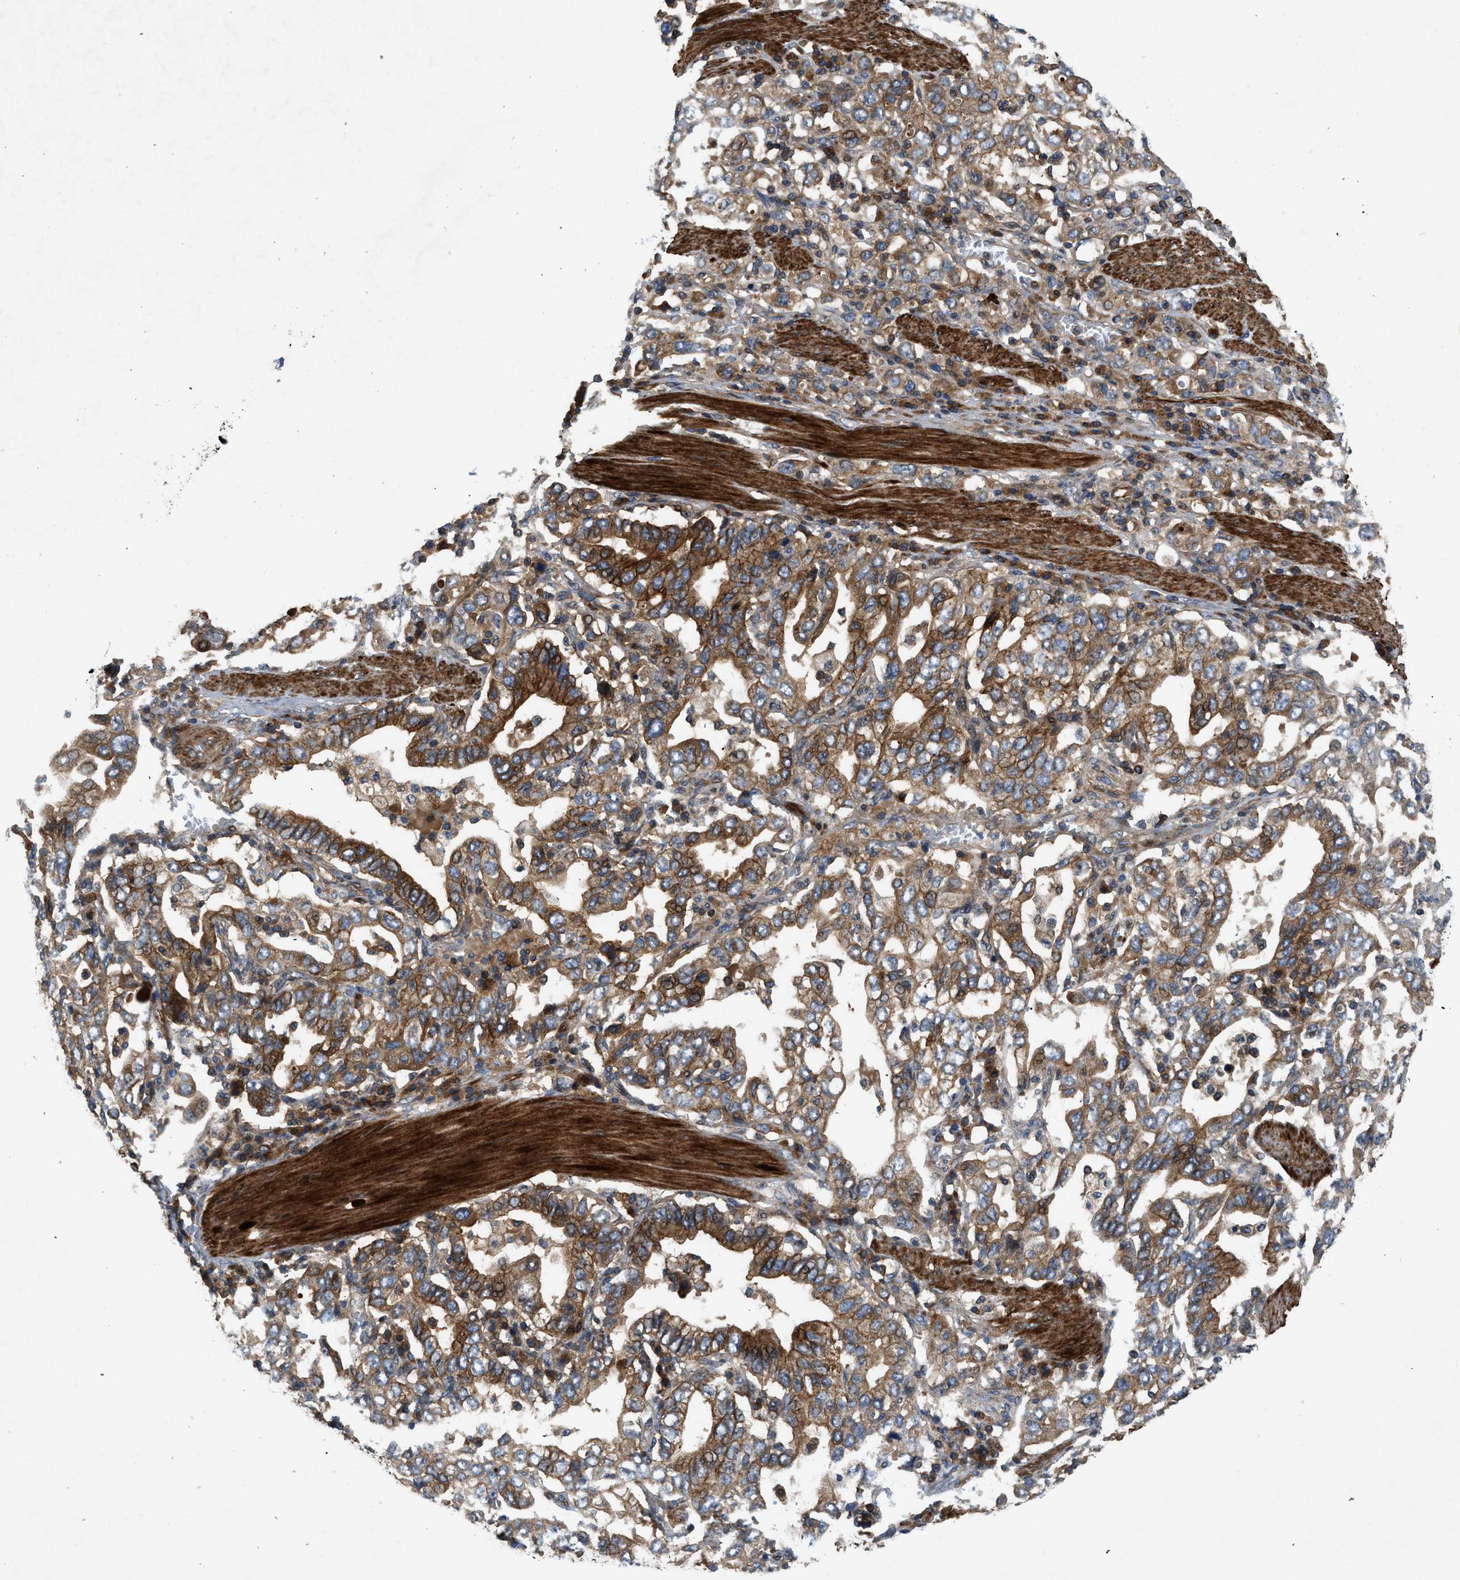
{"staining": {"intensity": "moderate", "quantity": ">75%", "location": "cytoplasmic/membranous"}, "tissue": "stomach cancer", "cell_type": "Tumor cells", "image_type": "cancer", "snomed": [{"axis": "morphology", "description": "Adenocarcinoma, NOS"}, {"axis": "topography", "description": "Stomach, upper"}], "caption": "Moderate cytoplasmic/membranous positivity is appreciated in about >75% of tumor cells in stomach adenocarcinoma.", "gene": "CNNM3", "patient": {"sex": "male", "age": 62}}